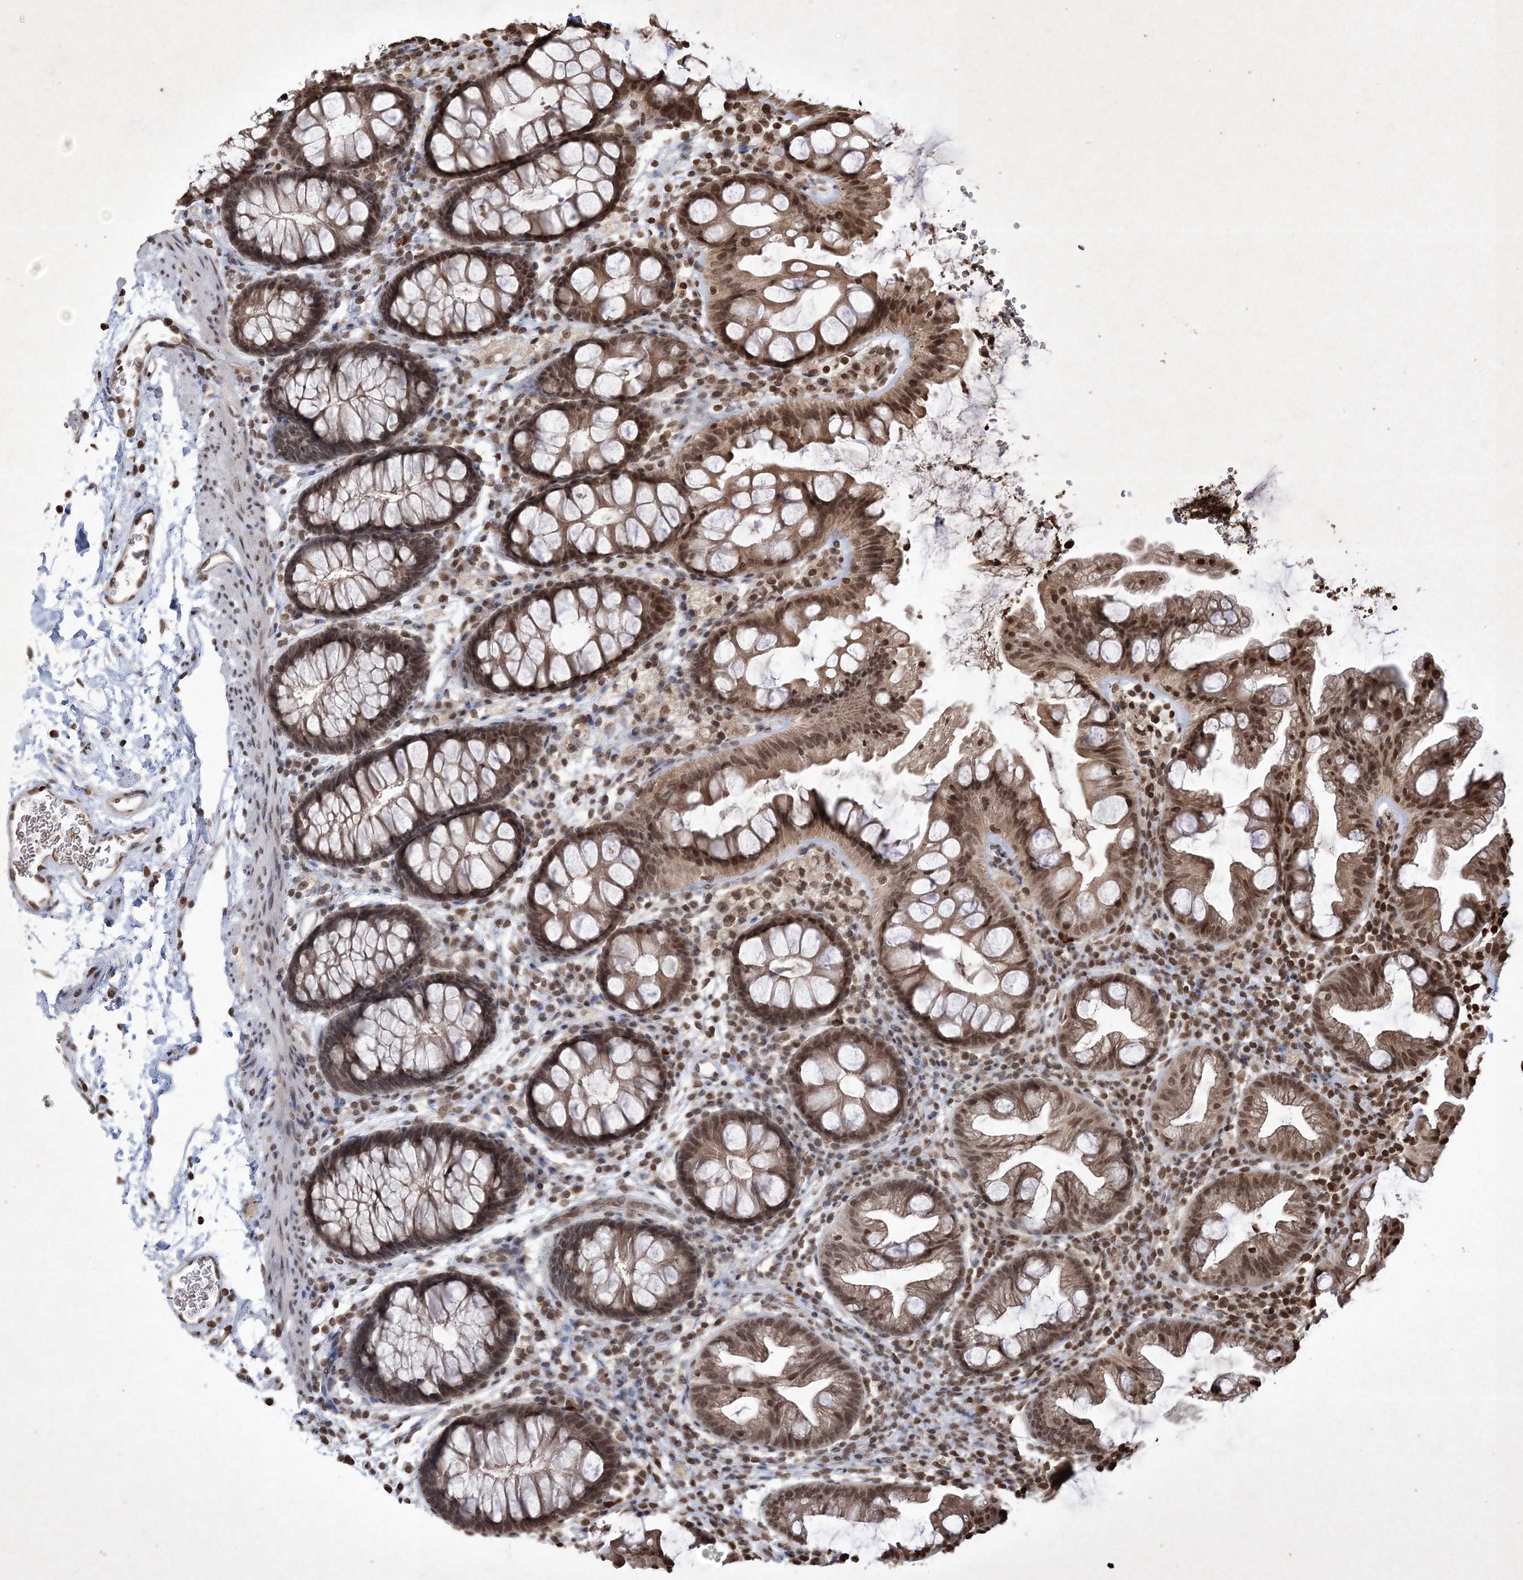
{"staining": {"intensity": "strong", "quantity": ">75%", "location": "nuclear"}, "tissue": "colon", "cell_type": "Endothelial cells", "image_type": "normal", "snomed": [{"axis": "morphology", "description": "Normal tissue, NOS"}, {"axis": "topography", "description": "Colon"}], "caption": "Immunohistochemistry (IHC) histopathology image of benign colon: human colon stained using immunohistochemistry (IHC) displays high levels of strong protein expression localized specifically in the nuclear of endothelial cells, appearing as a nuclear brown color.", "gene": "NEDD9", "patient": {"sex": "female", "age": 62}}